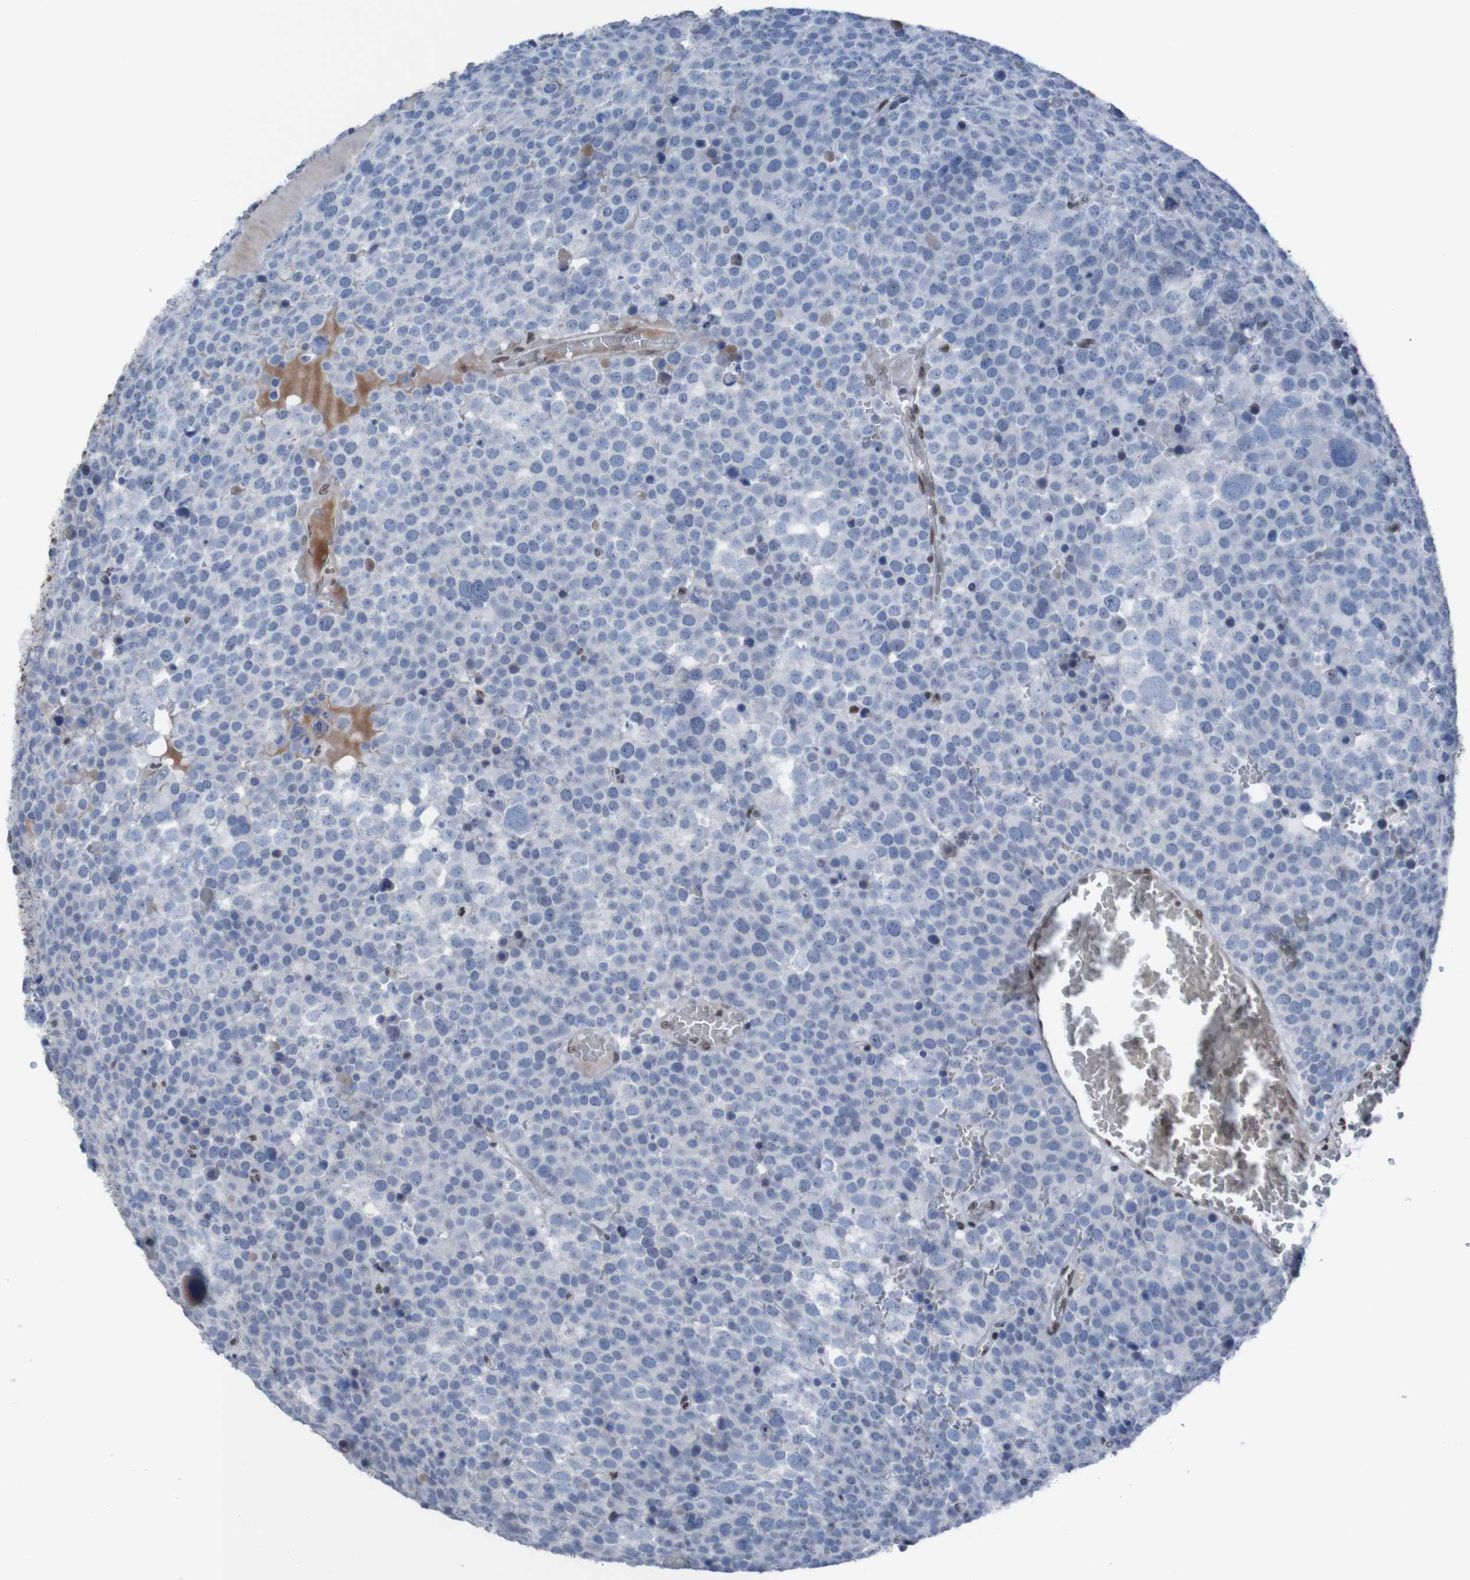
{"staining": {"intensity": "moderate", "quantity": "<25%", "location": "nuclear"}, "tissue": "testis cancer", "cell_type": "Tumor cells", "image_type": "cancer", "snomed": [{"axis": "morphology", "description": "Seminoma, NOS"}, {"axis": "topography", "description": "Testis"}], "caption": "A low amount of moderate nuclear positivity is seen in approximately <25% of tumor cells in testis cancer tissue.", "gene": "PHF2", "patient": {"sex": "male", "age": 71}}